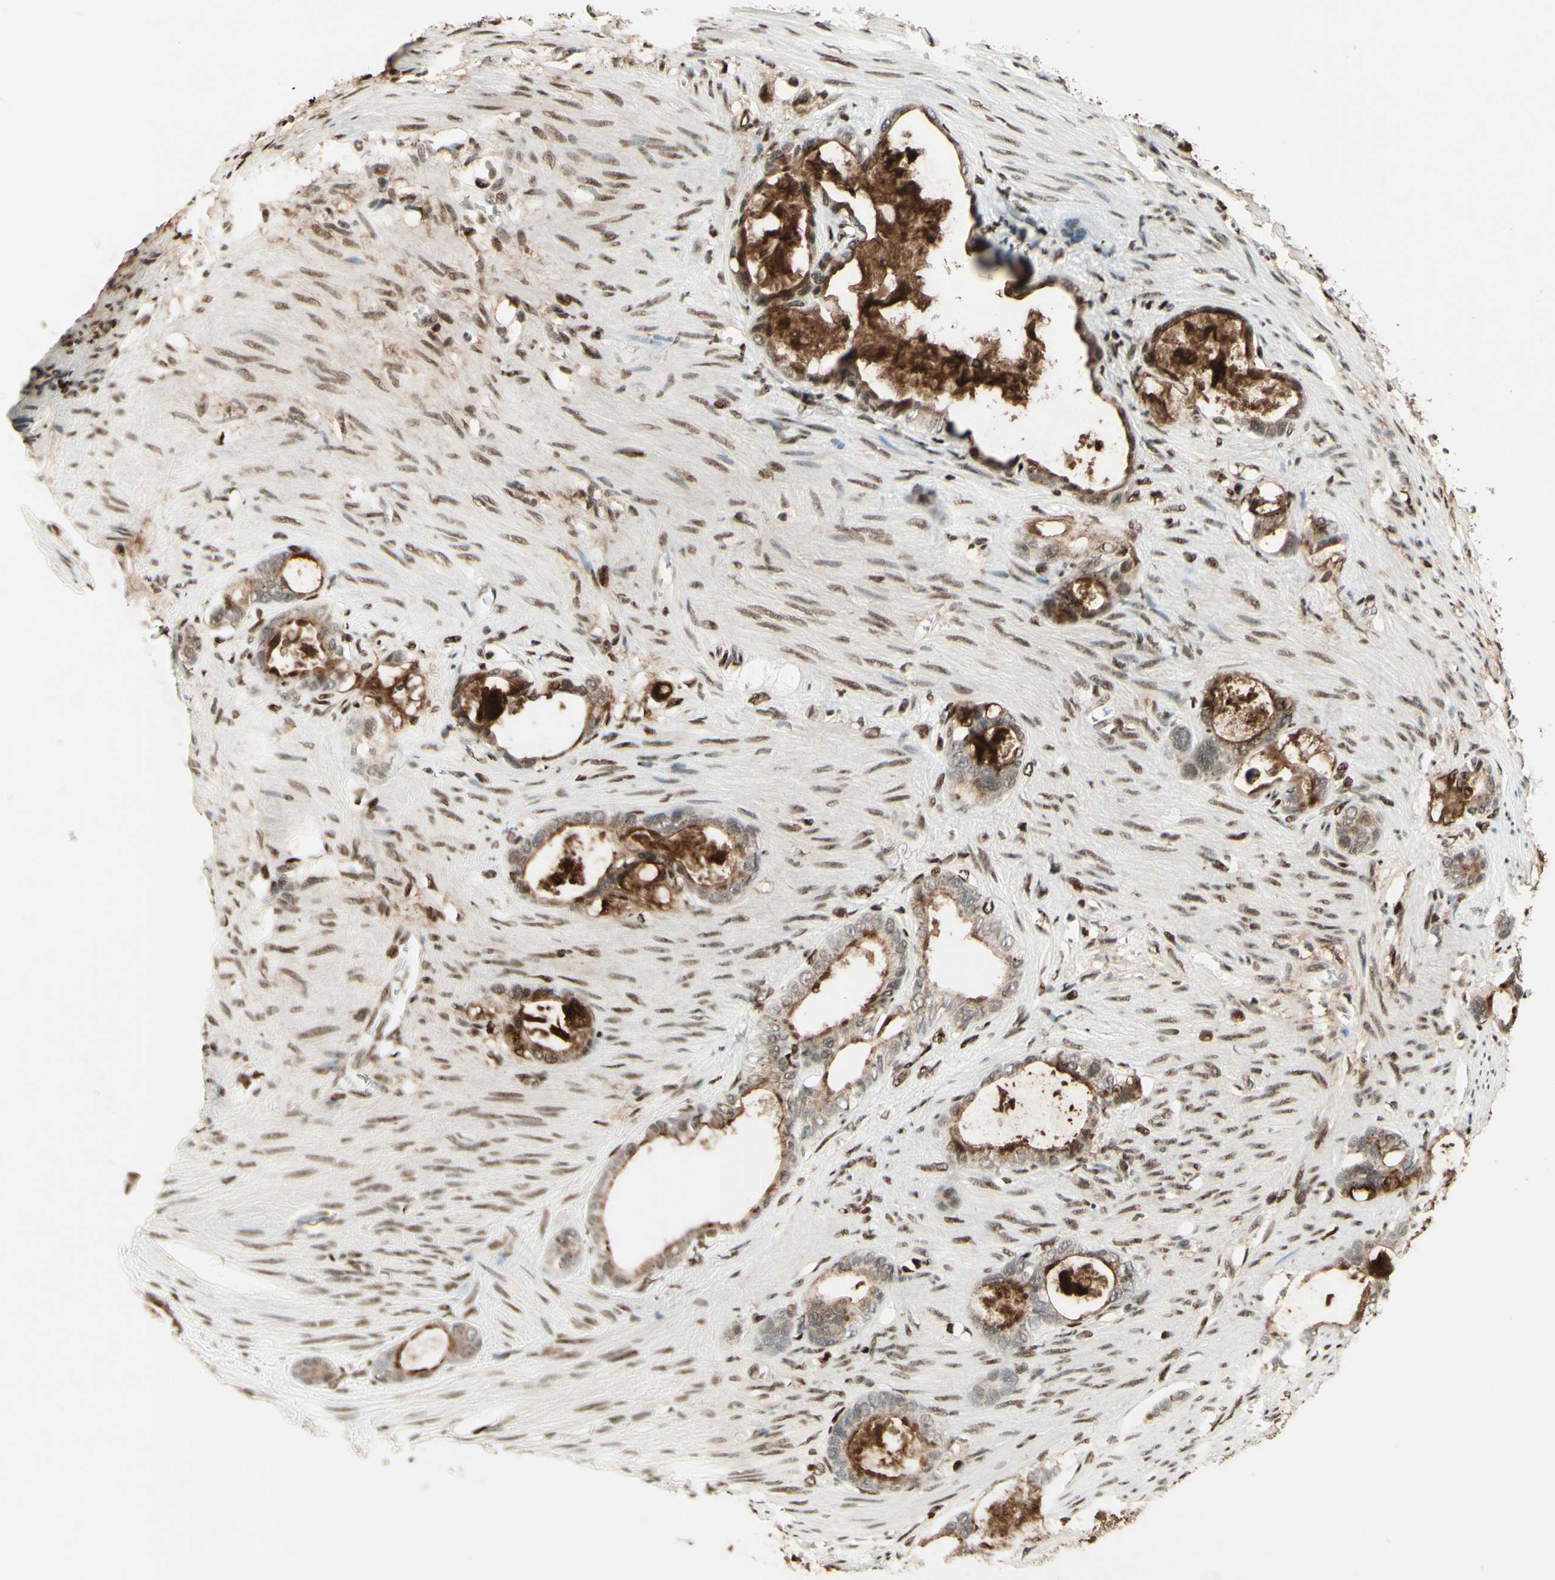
{"staining": {"intensity": "weak", "quantity": ">75%", "location": "cytoplasmic/membranous"}, "tissue": "stomach cancer", "cell_type": "Tumor cells", "image_type": "cancer", "snomed": [{"axis": "morphology", "description": "Adenocarcinoma, NOS"}, {"axis": "topography", "description": "Stomach"}], "caption": "Tumor cells display low levels of weak cytoplasmic/membranous staining in approximately >75% of cells in human adenocarcinoma (stomach).", "gene": "NR3C1", "patient": {"sex": "female", "age": 75}}